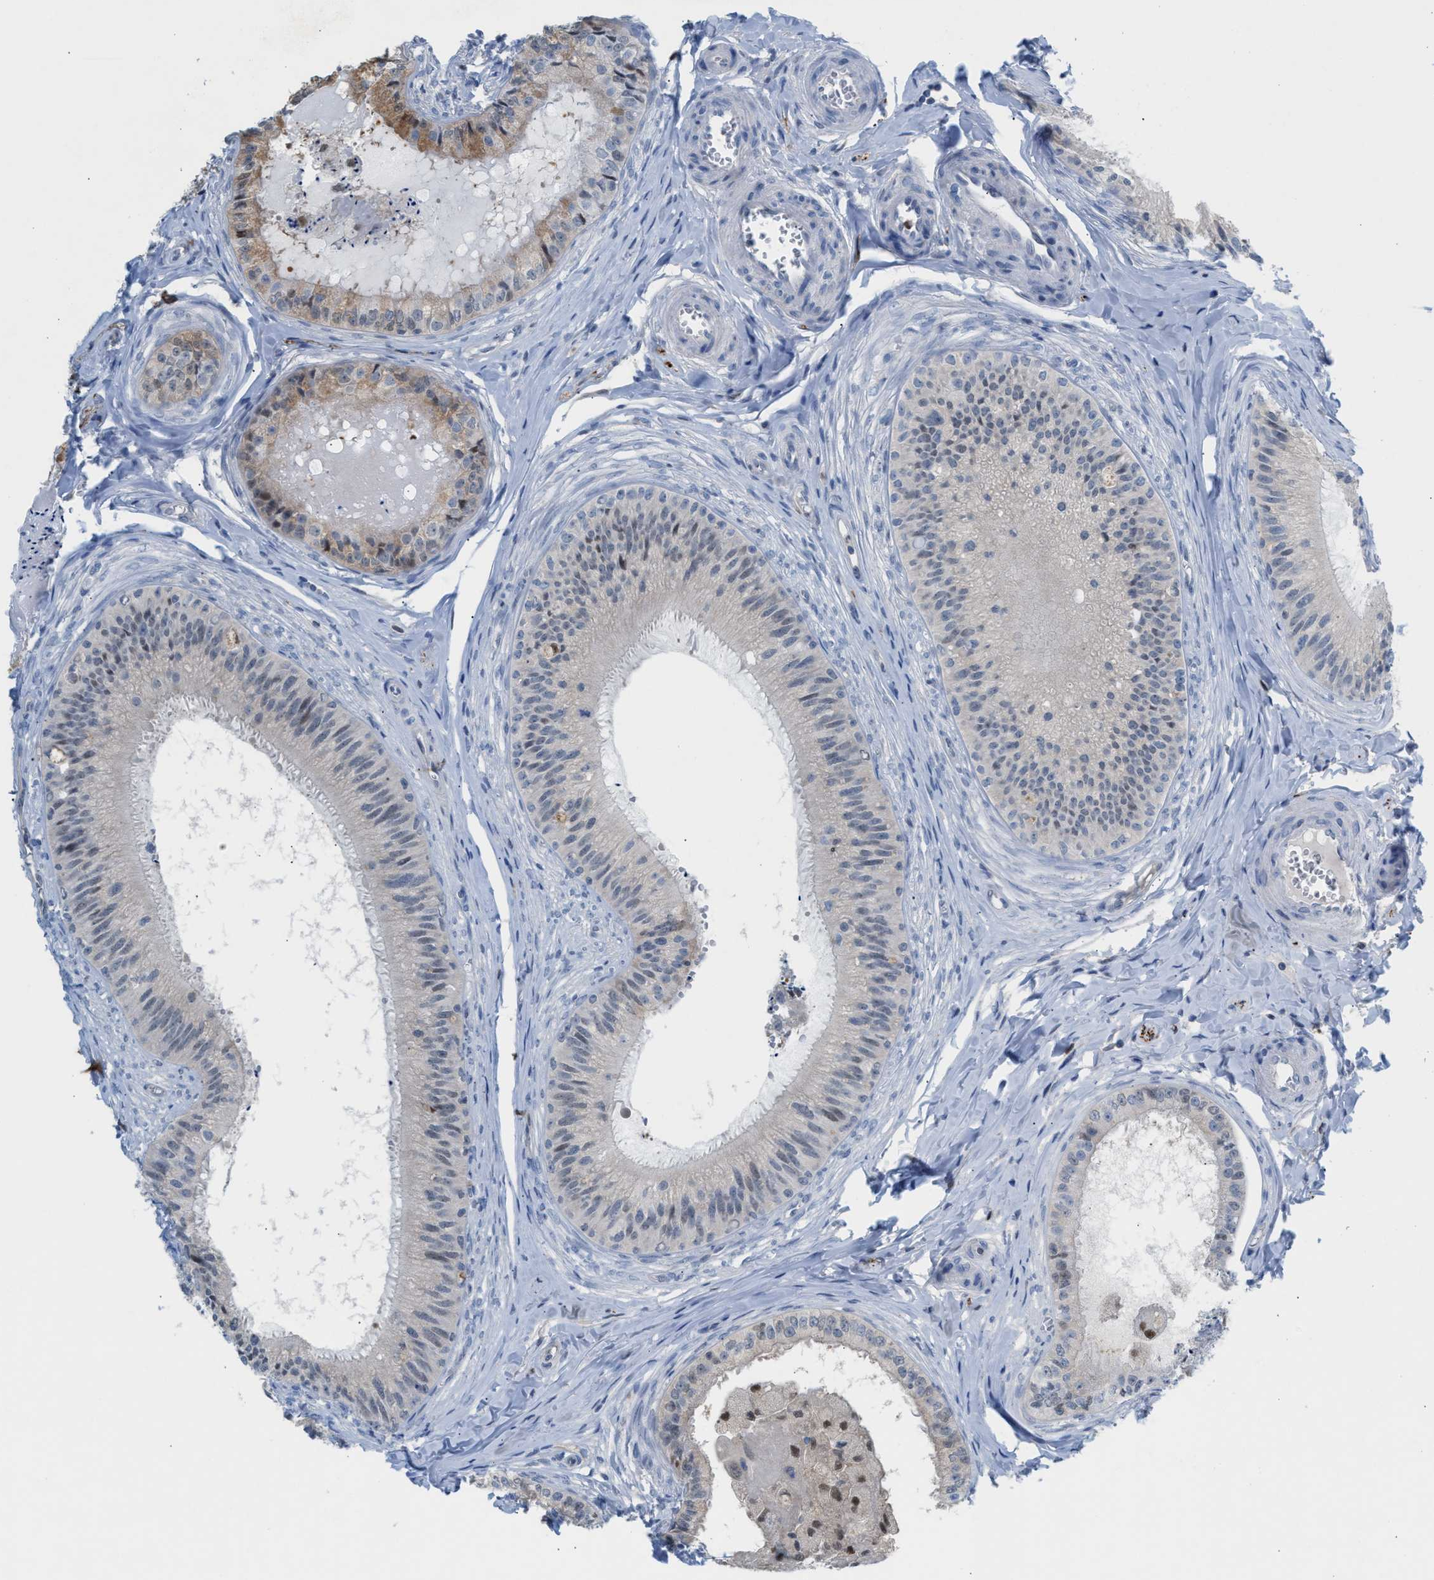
{"staining": {"intensity": "weak", "quantity": "<25%", "location": "cytoplasmic/membranous"}, "tissue": "epididymis", "cell_type": "Glandular cells", "image_type": "normal", "snomed": [{"axis": "morphology", "description": "Normal tissue, NOS"}, {"axis": "topography", "description": "Epididymis"}], "caption": "This image is of unremarkable epididymis stained with IHC to label a protein in brown with the nuclei are counter-stained blue. There is no staining in glandular cells.", "gene": "PPM1D", "patient": {"sex": "male", "age": 31}}